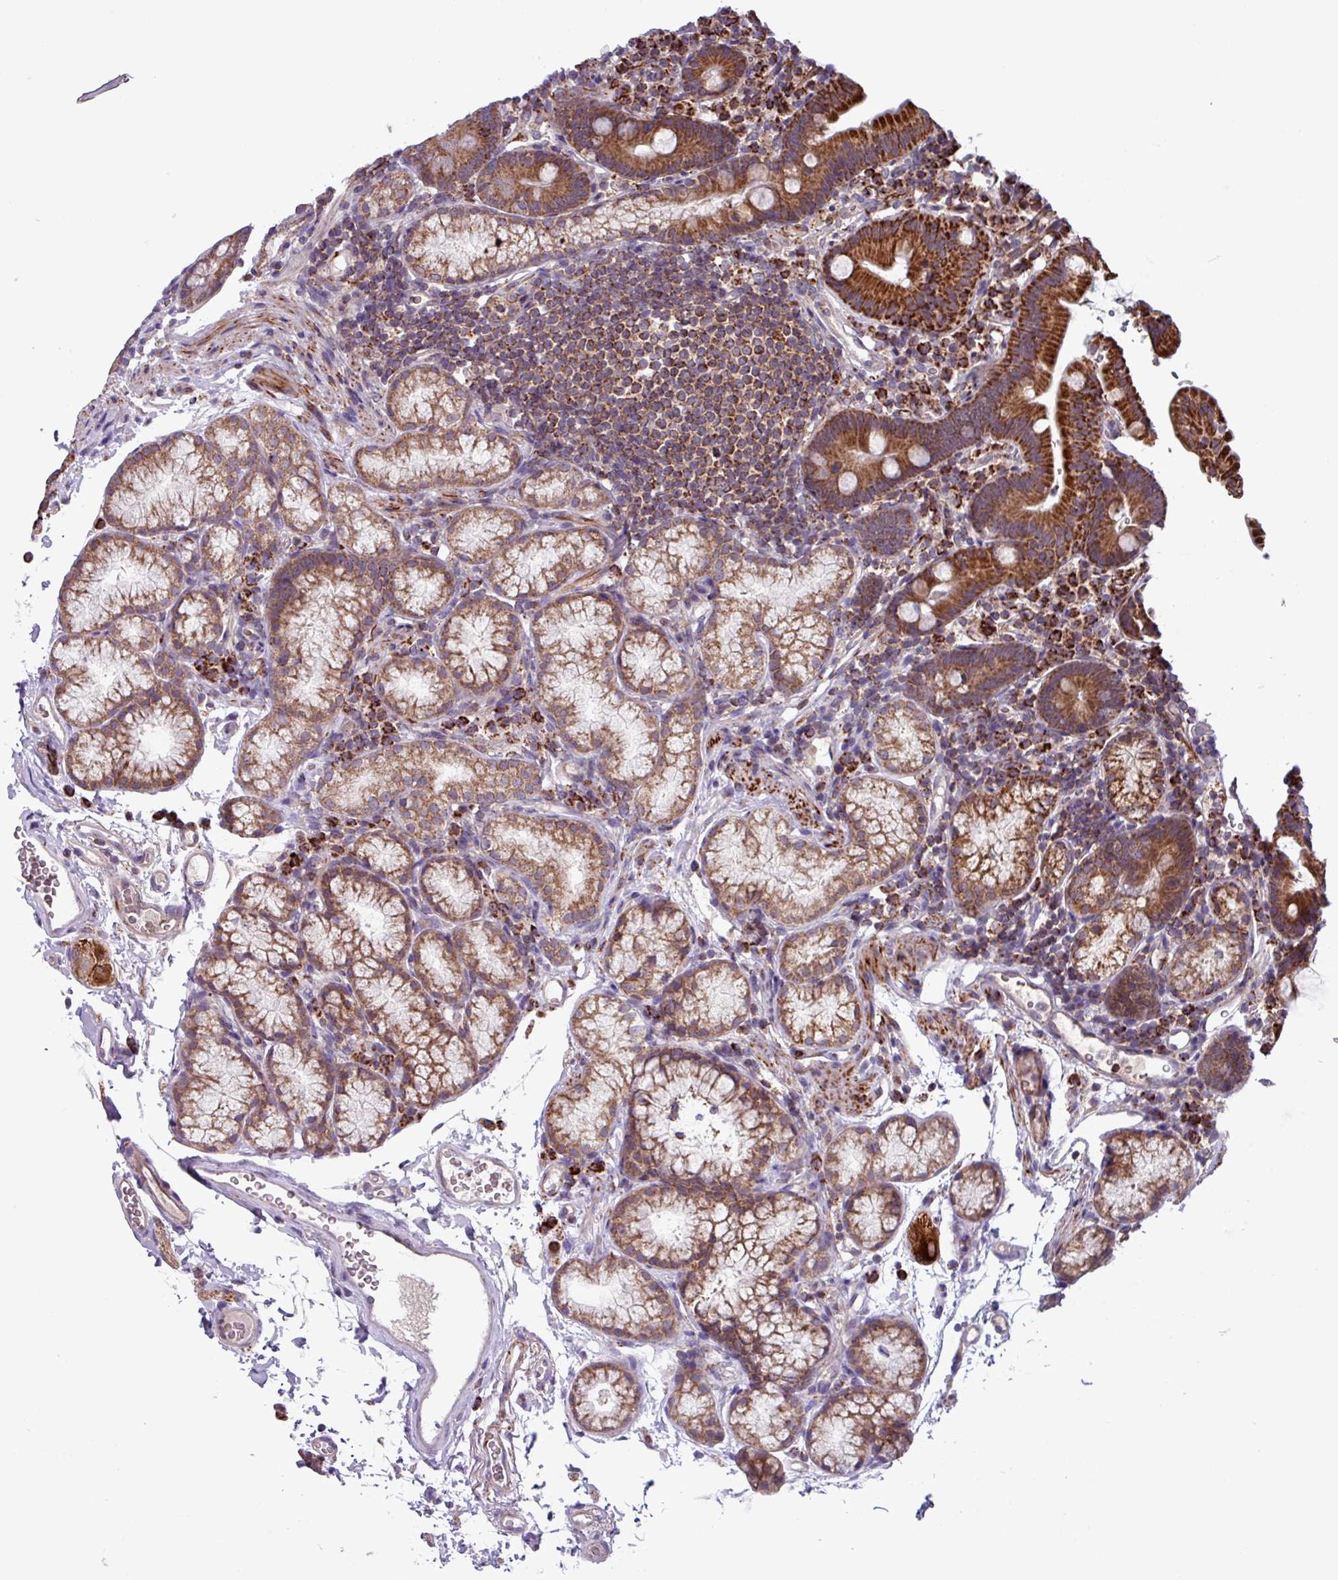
{"staining": {"intensity": "strong", "quantity": ">75%", "location": "cytoplasmic/membranous"}, "tissue": "duodenum", "cell_type": "Glandular cells", "image_type": "normal", "snomed": [{"axis": "morphology", "description": "Normal tissue, NOS"}, {"axis": "topography", "description": "Duodenum"}], "caption": "This micrograph displays IHC staining of unremarkable human duodenum, with high strong cytoplasmic/membranous expression in approximately >75% of glandular cells.", "gene": "AKIRIN1", "patient": {"sex": "female", "age": 67}}